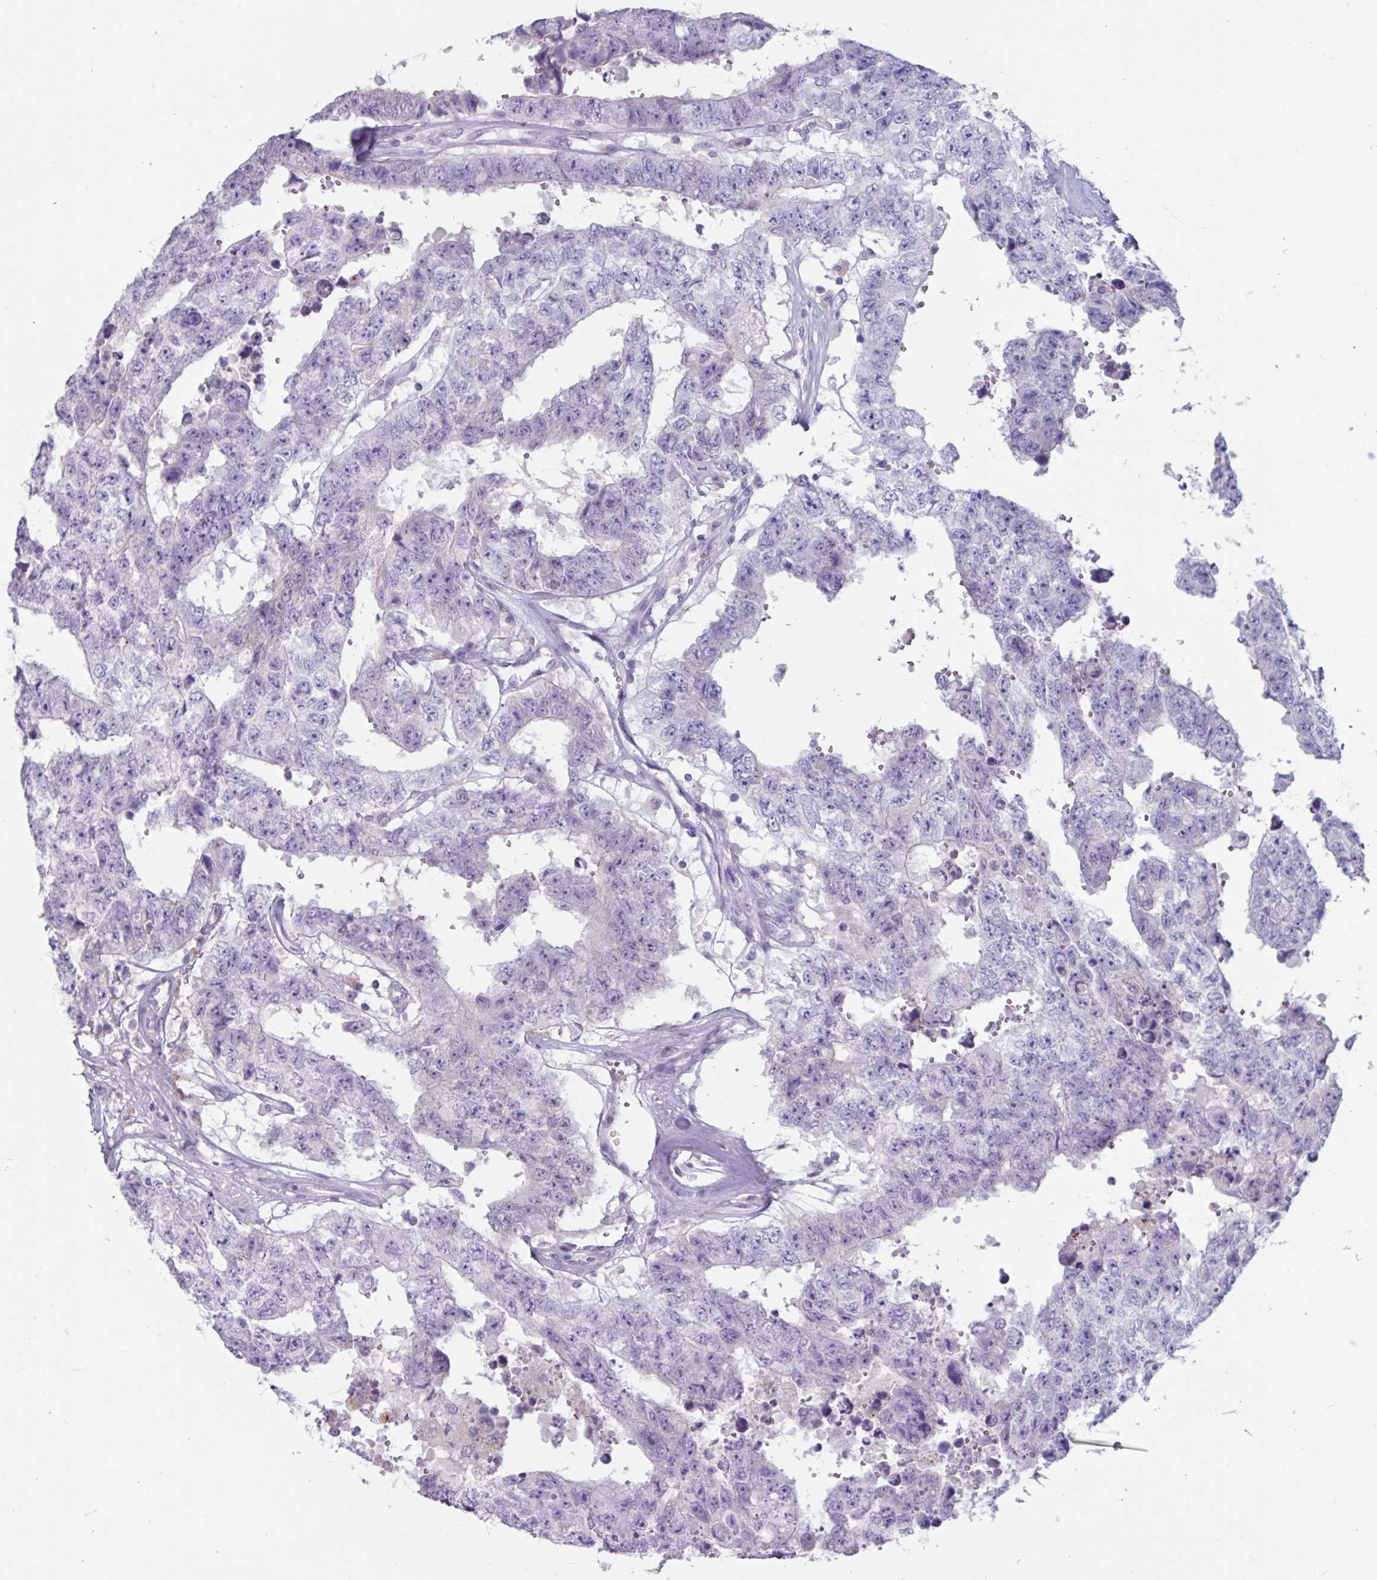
{"staining": {"intensity": "negative", "quantity": "none", "location": "none"}, "tissue": "testis cancer", "cell_type": "Tumor cells", "image_type": "cancer", "snomed": [{"axis": "morphology", "description": "Normal tissue, NOS"}, {"axis": "morphology", "description": "Carcinoma, Embryonal, NOS"}, {"axis": "topography", "description": "Testis"}, {"axis": "topography", "description": "Epididymis"}], "caption": "Immunohistochemistry of human embryonal carcinoma (testis) demonstrates no expression in tumor cells. The staining was performed using DAB (3,3'-diaminobenzidine) to visualize the protein expression in brown, while the nuclei were stained in blue with hematoxylin (Magnification: 20x).", "gene": "OR2T10", "patient": {"sex": "male", "age": 25}}